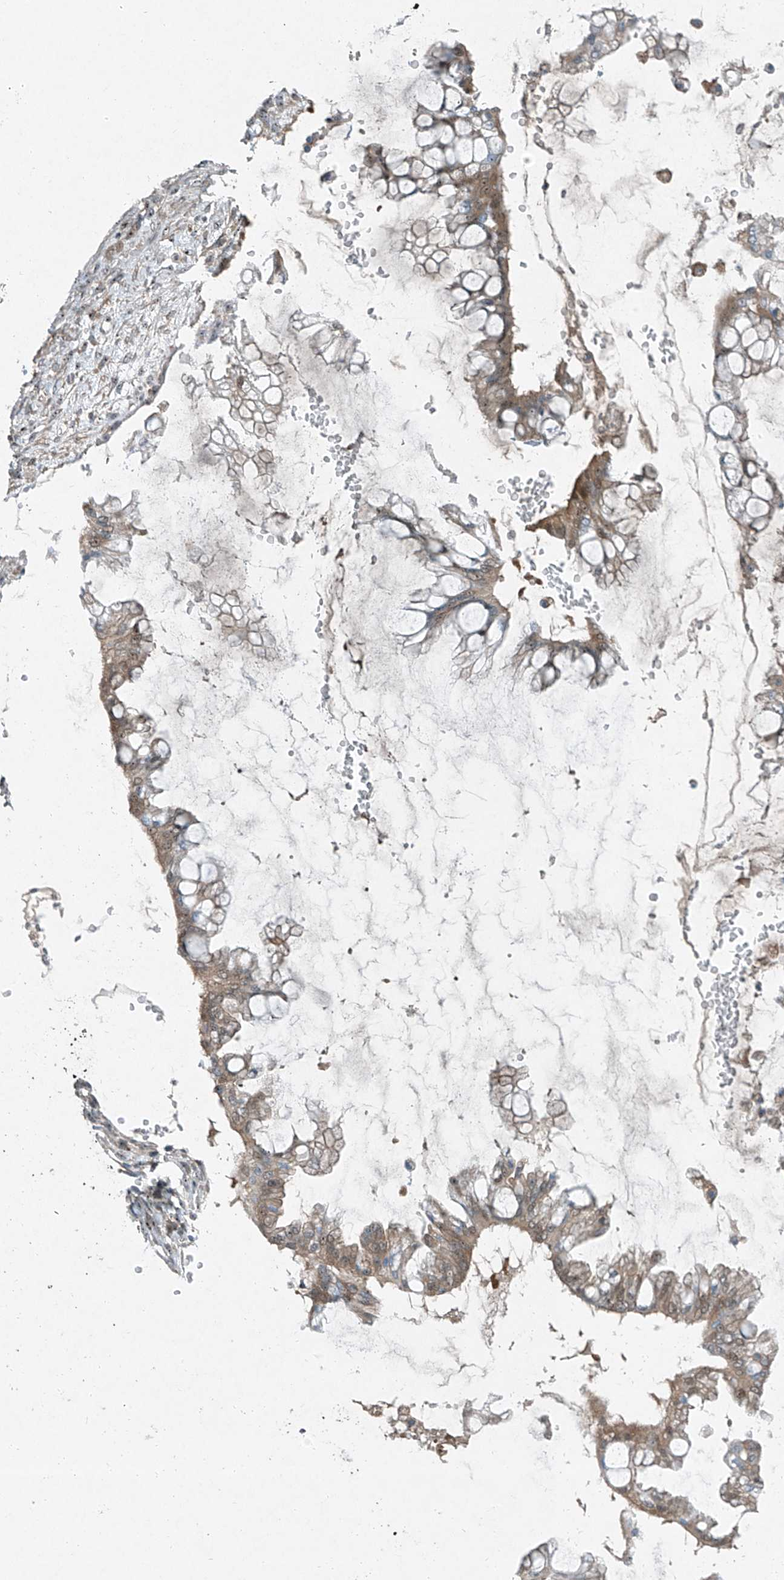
{"staining": {"intensity": "weak", "quantity": ">75%", "location": "cytoplasmic/membranous,nuclear"}, "tissue": "ovarian cancer", "cell_type": "Tumor cells", "image_type": "cancer", "snomed": [{"axis": "morphology", "description": "Cystadenocarcinoma, mucinous, NOS"}, {"axis": "topography", "description": "Ovary"}], "caption": "Mucinous cystadenocarcinoma (ovarian) was stained to show a protein in brown. There is low levels of weak cytoplasmic/membranous and nuclear staining in approximately >75% of tumor cells.", "gene": "PPCS", "patient": {"sex": "female", "age": 73}}